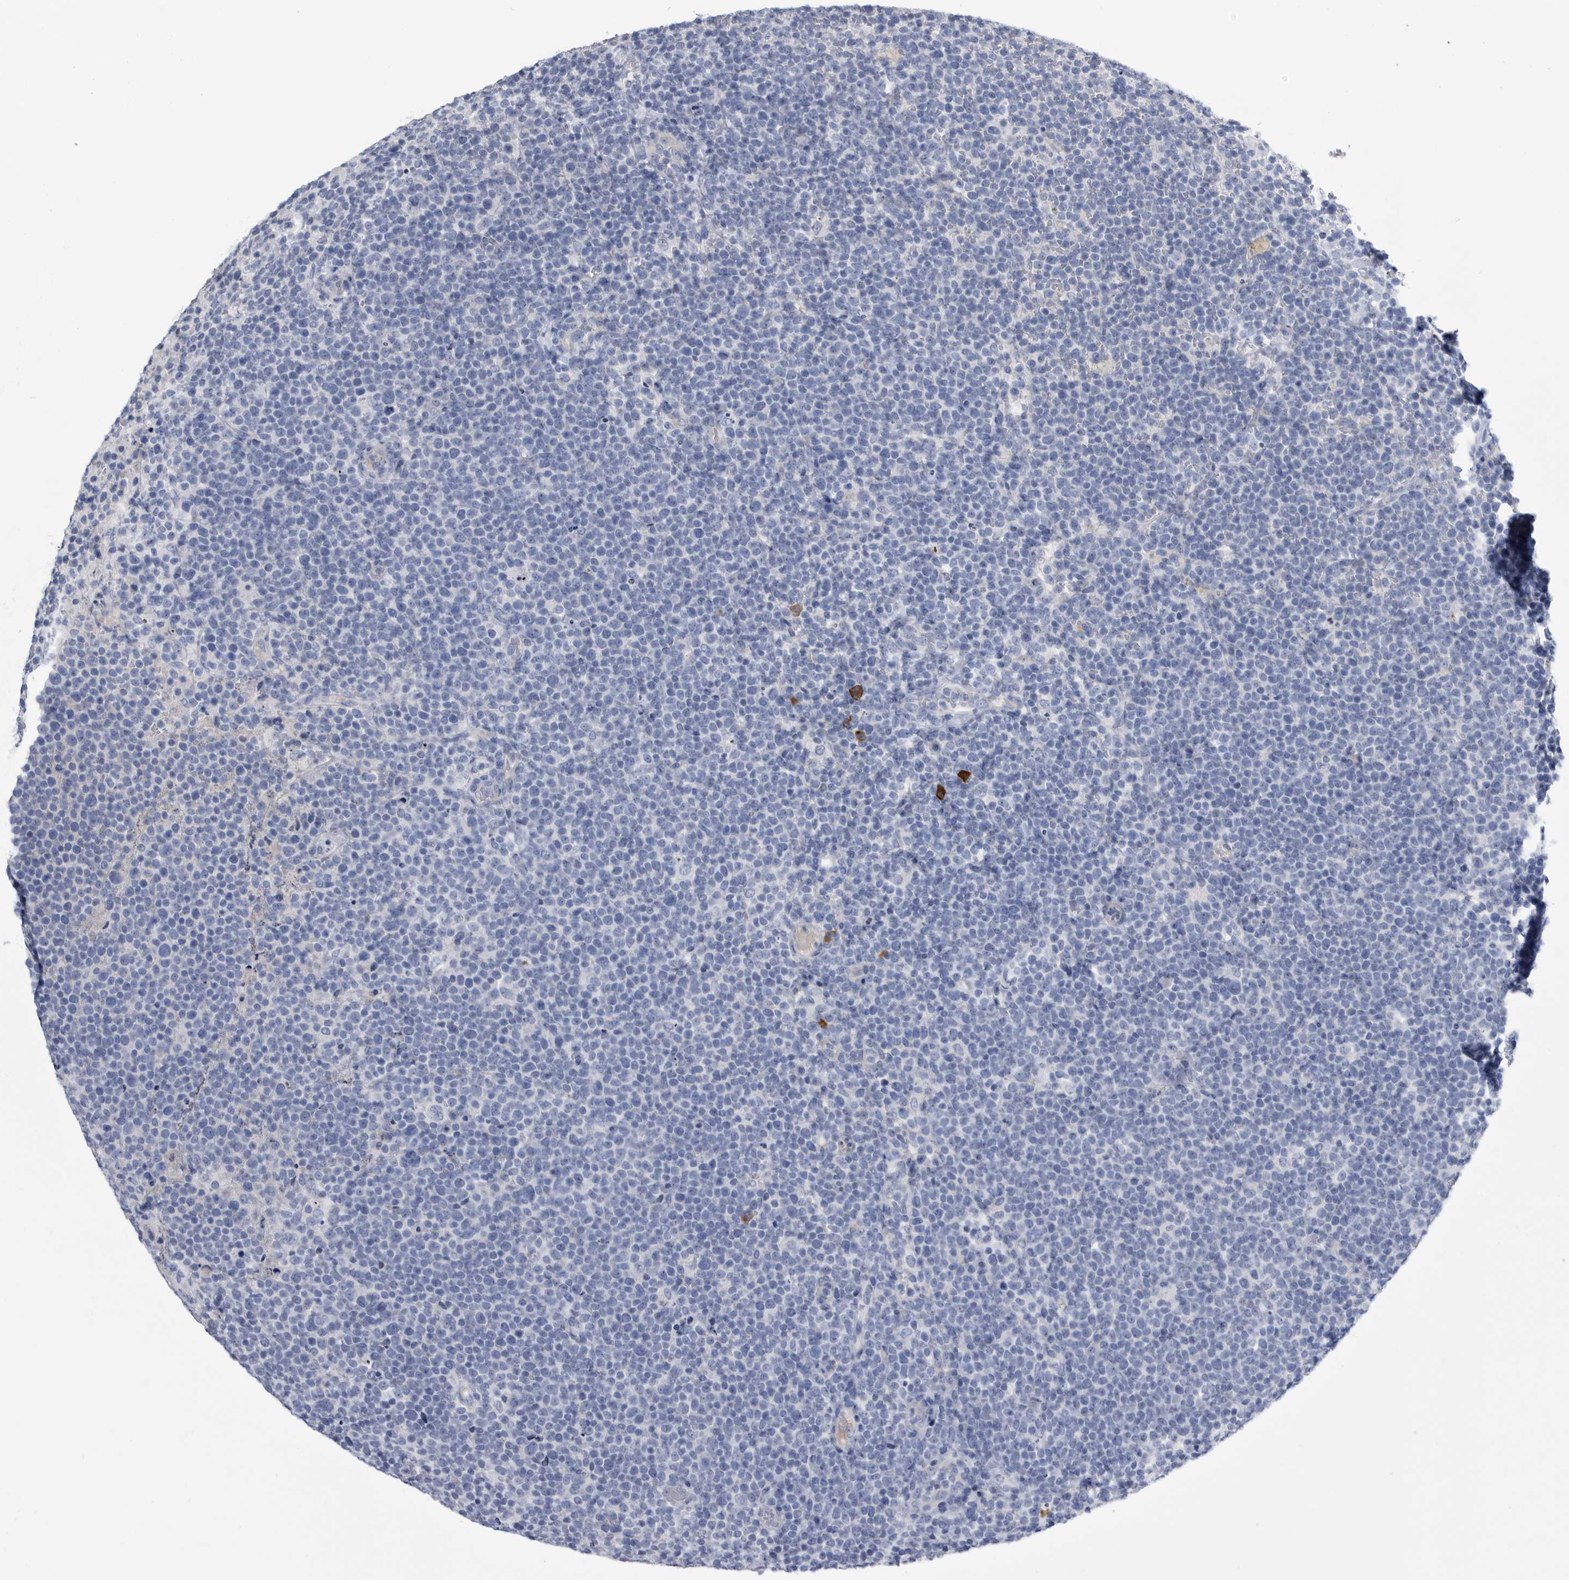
{"staining": {"intensity": "negative", "quantity": "none", "location": "none"}, "tissue": "lymphoma", "cell_type": "Tumor cells", "image_type": "cancer", "snomed": [{"axis": "morphology", "description": "Malignant lymphoma, non-Hodgkin's type, High grade"}, {"axis": "topography", "description": "Lymph node"}], "caption": "This is a micrograph of immunohistochemistry staining of malignant lymphoma, non-Hodgkin's type (high-grade), which shows no positivity in tumor cells.", "gene": "BTBD6", "patient": {"sex": "male", "age": 61}}